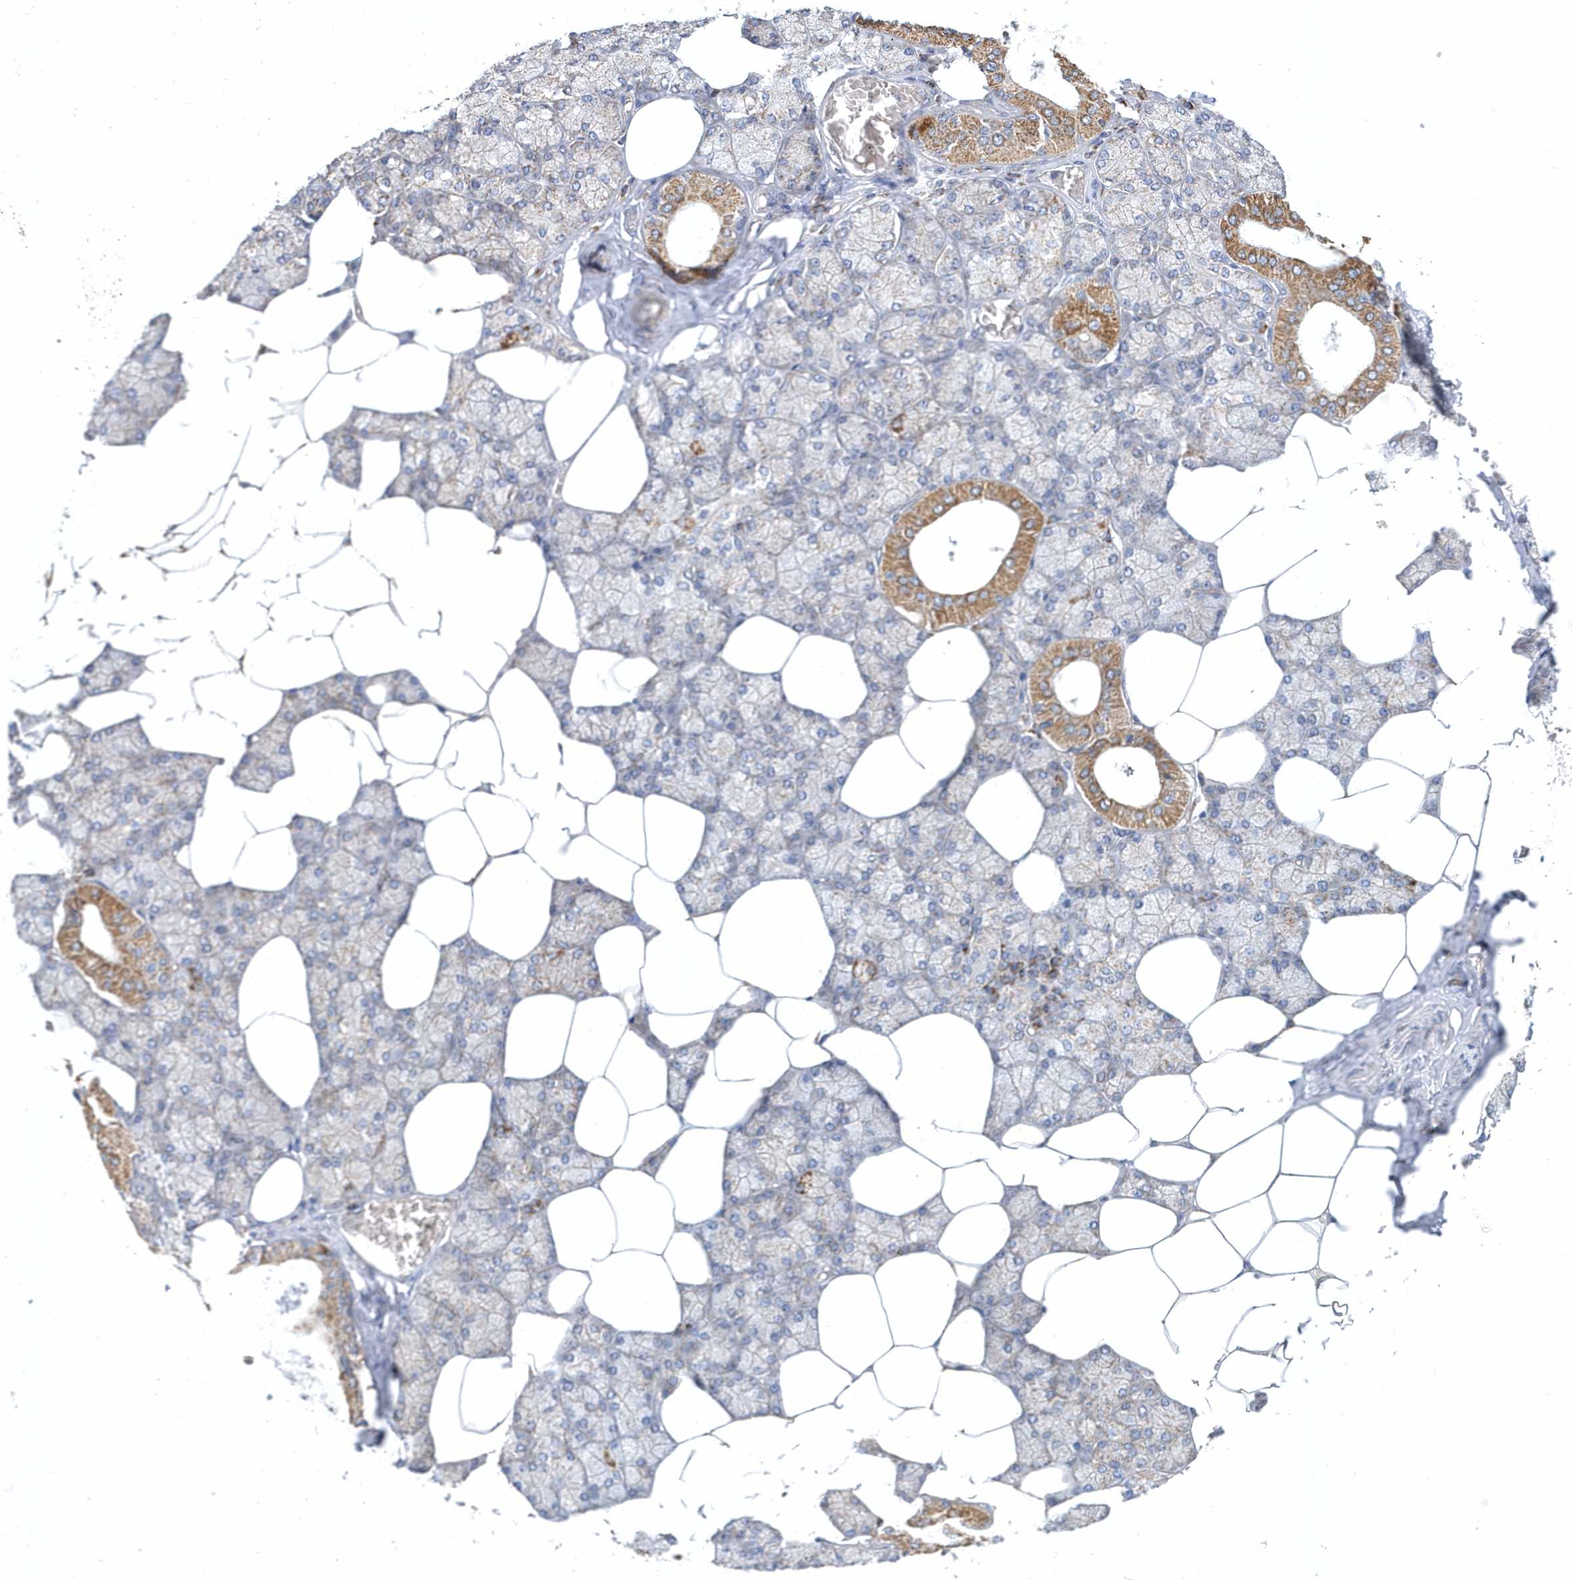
{"staining": {"intensity": "moderate", "quantity": "<25%", "location": "cytoplasmic/membranous"}, "tissue": "salivary gland", "cell_type": "Glandular cells", "image_type": "normal", "snomed": [{"axis": "morphology", "description": "Normal tissue, NOS"}, {"axis": "topography", "description": "Salivary gland"}], "caption": "Immunohistochemistry (IHC) (DAB) staining of benign human salivary gland reveals moderate cytoplasmic/membranous protein staining in about <25% of glandular cells. (IHC, brightfield microscopy, high magnification).", "gene": "VWA5B2", "patient": {"sex": "male", "age": 62}}